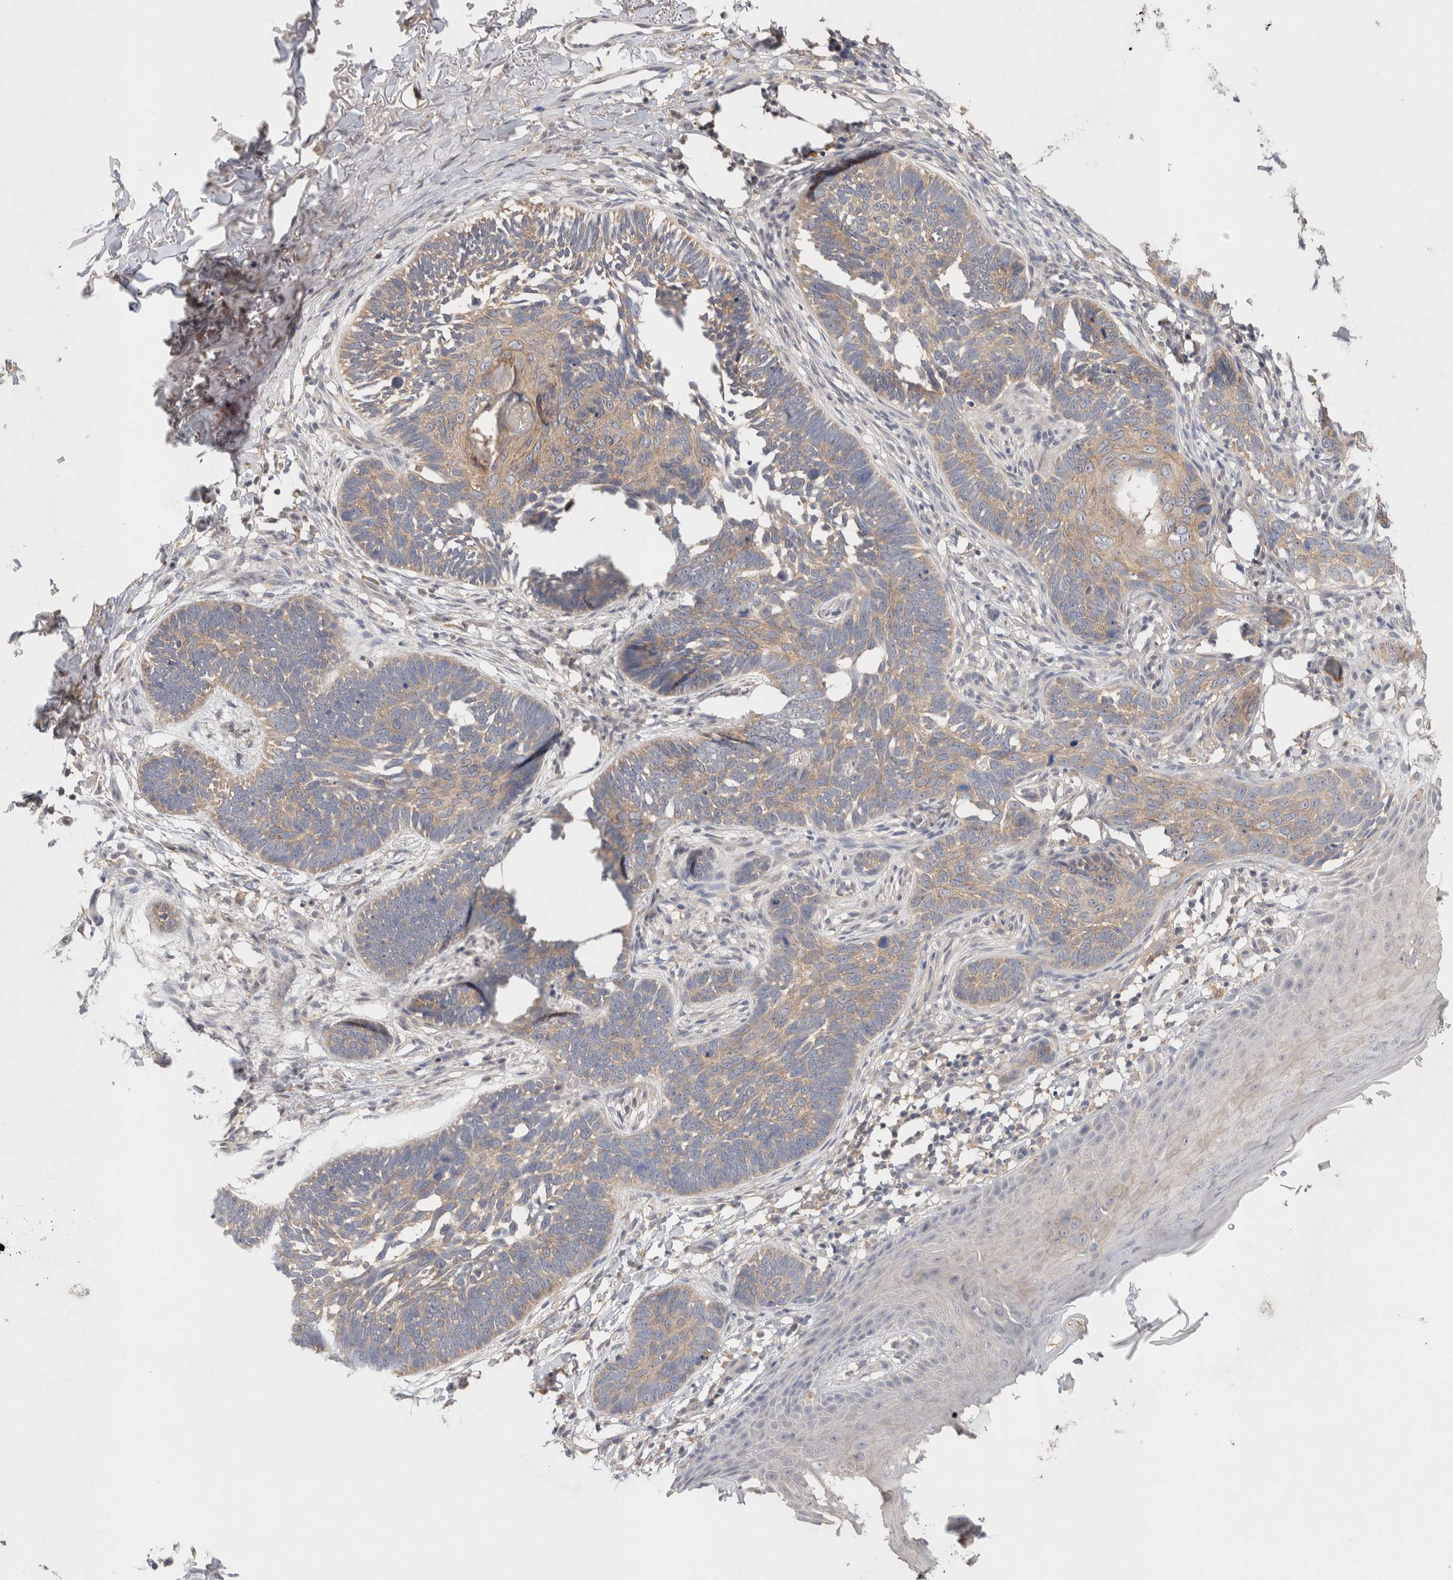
{"staining": {"intensity": "weak", "quantity": ">75%", "location": "cytoplasmic/membranous"}, "tissue": "skin cancer", "cell_type": "Tumor cells", "image_type": "cancer", "snomed": [{"axis": "morphology", "description": "Normal tissue, NOS"}, {"axis": "morphology", "description": "Basal cell carcinoma"}, {"axis": "topography", "description": "Skin"}], "caption": "Skin cancer tissue demonstrates weak cytoplasmic/membranous expression in approximately >75% of tumor cells, visualized by immunohistochemistry.", "gene": "RAB14", "patient": {"sex": "male", "age": 77}}